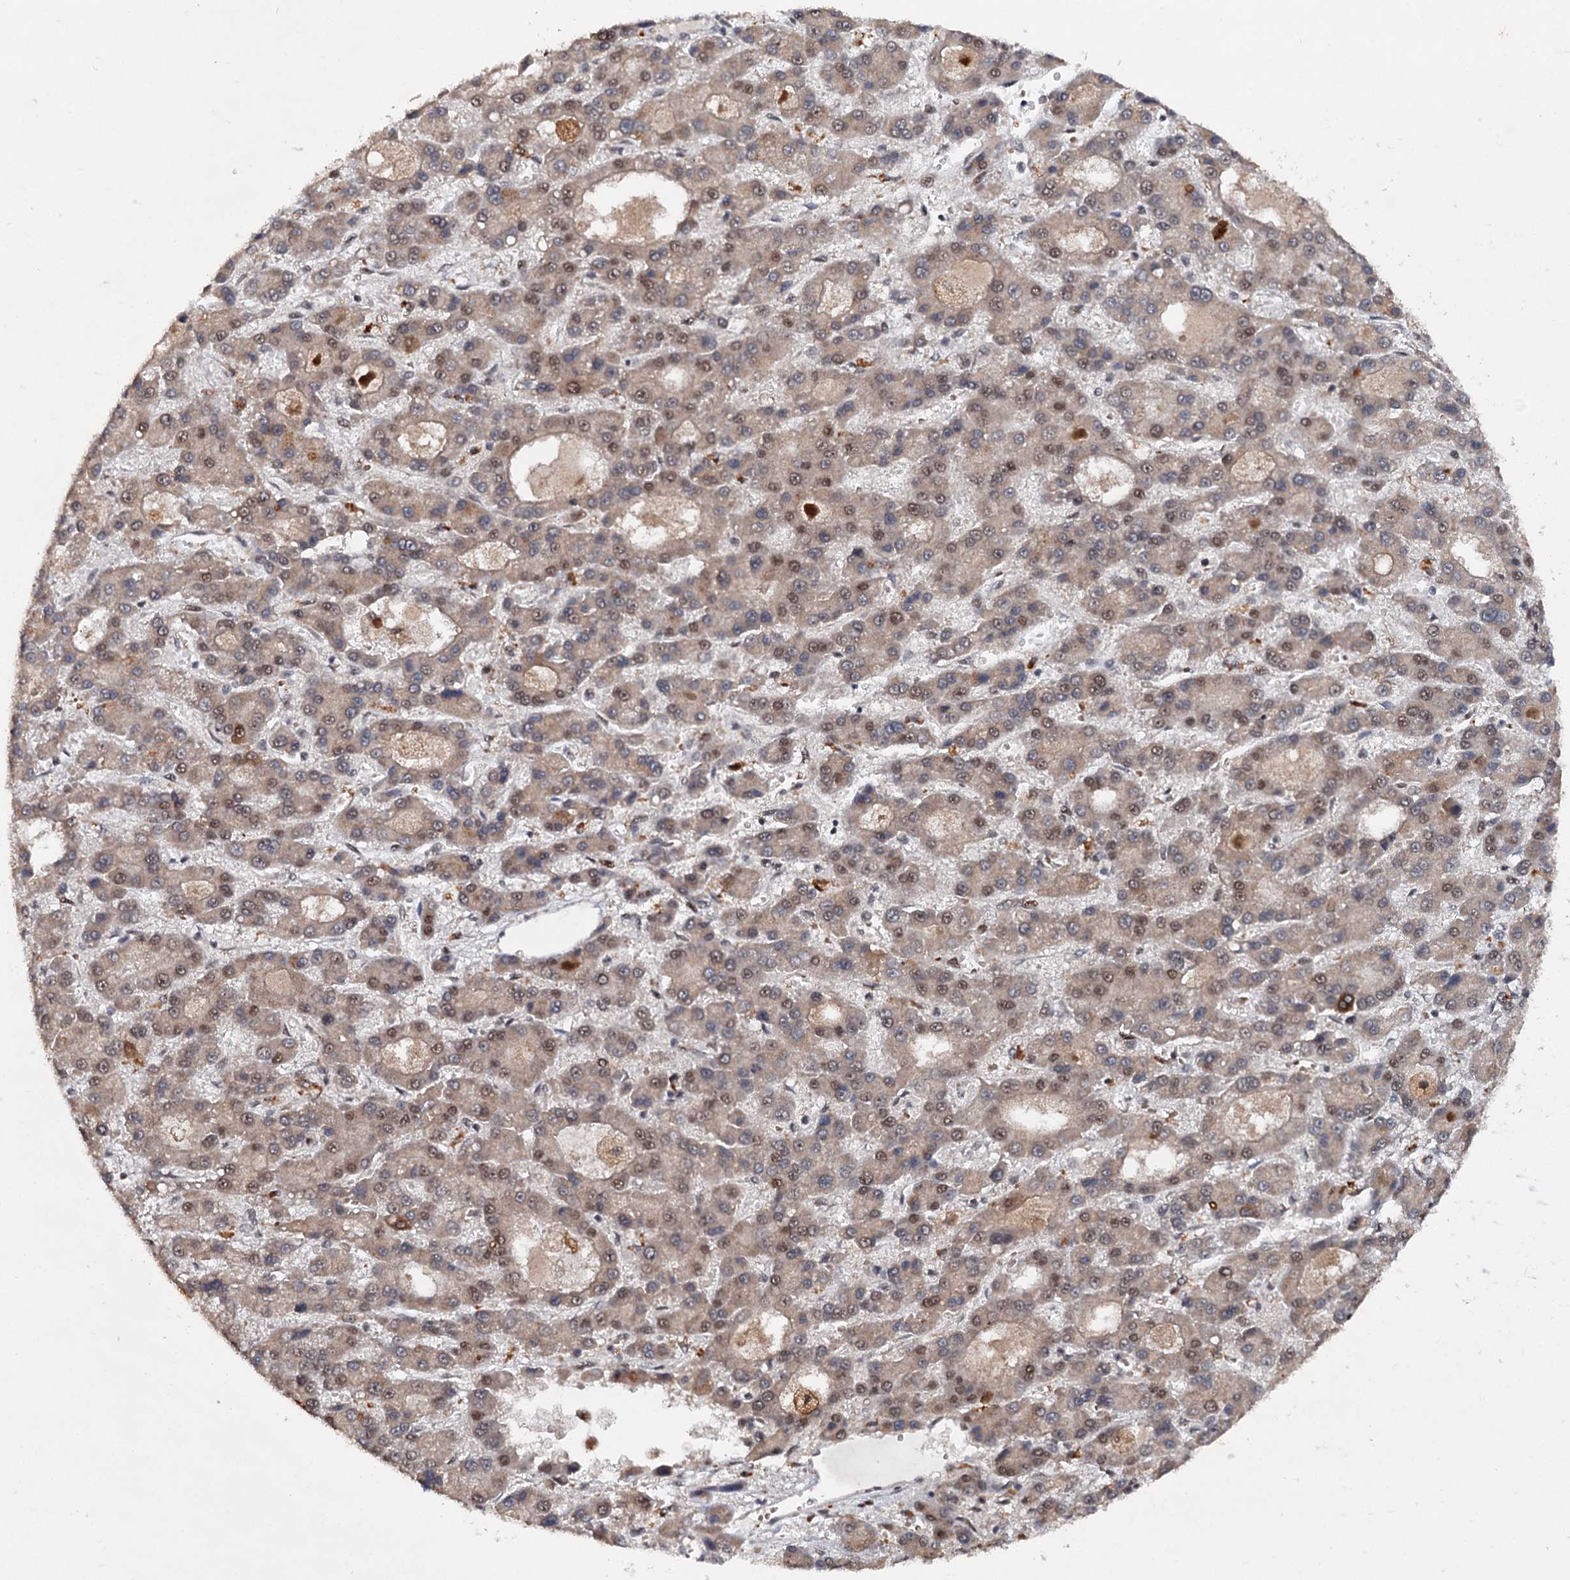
{"staining": {"intensity": "moderate", "quantity": "<25%", "location": "nuclear"}, "tissue": "liver cancer", "cell_type": "Tumor cells", "image_type": "cancer", "snomed": [{"axis": "morphology", "description": "Carcinoma, Hepatocellular, NOS"}, {"axis": "topography", "description": "Liver"}], "caption": "A low amount of moderate nuclear expression is identified in approximately <25% of tumor cells in liver cancer tissue. (DAB = brown stain, brightfield microscopy at high magnification).", "gene": "BUD13", "patient": {"sex": "male", "age": 70}}